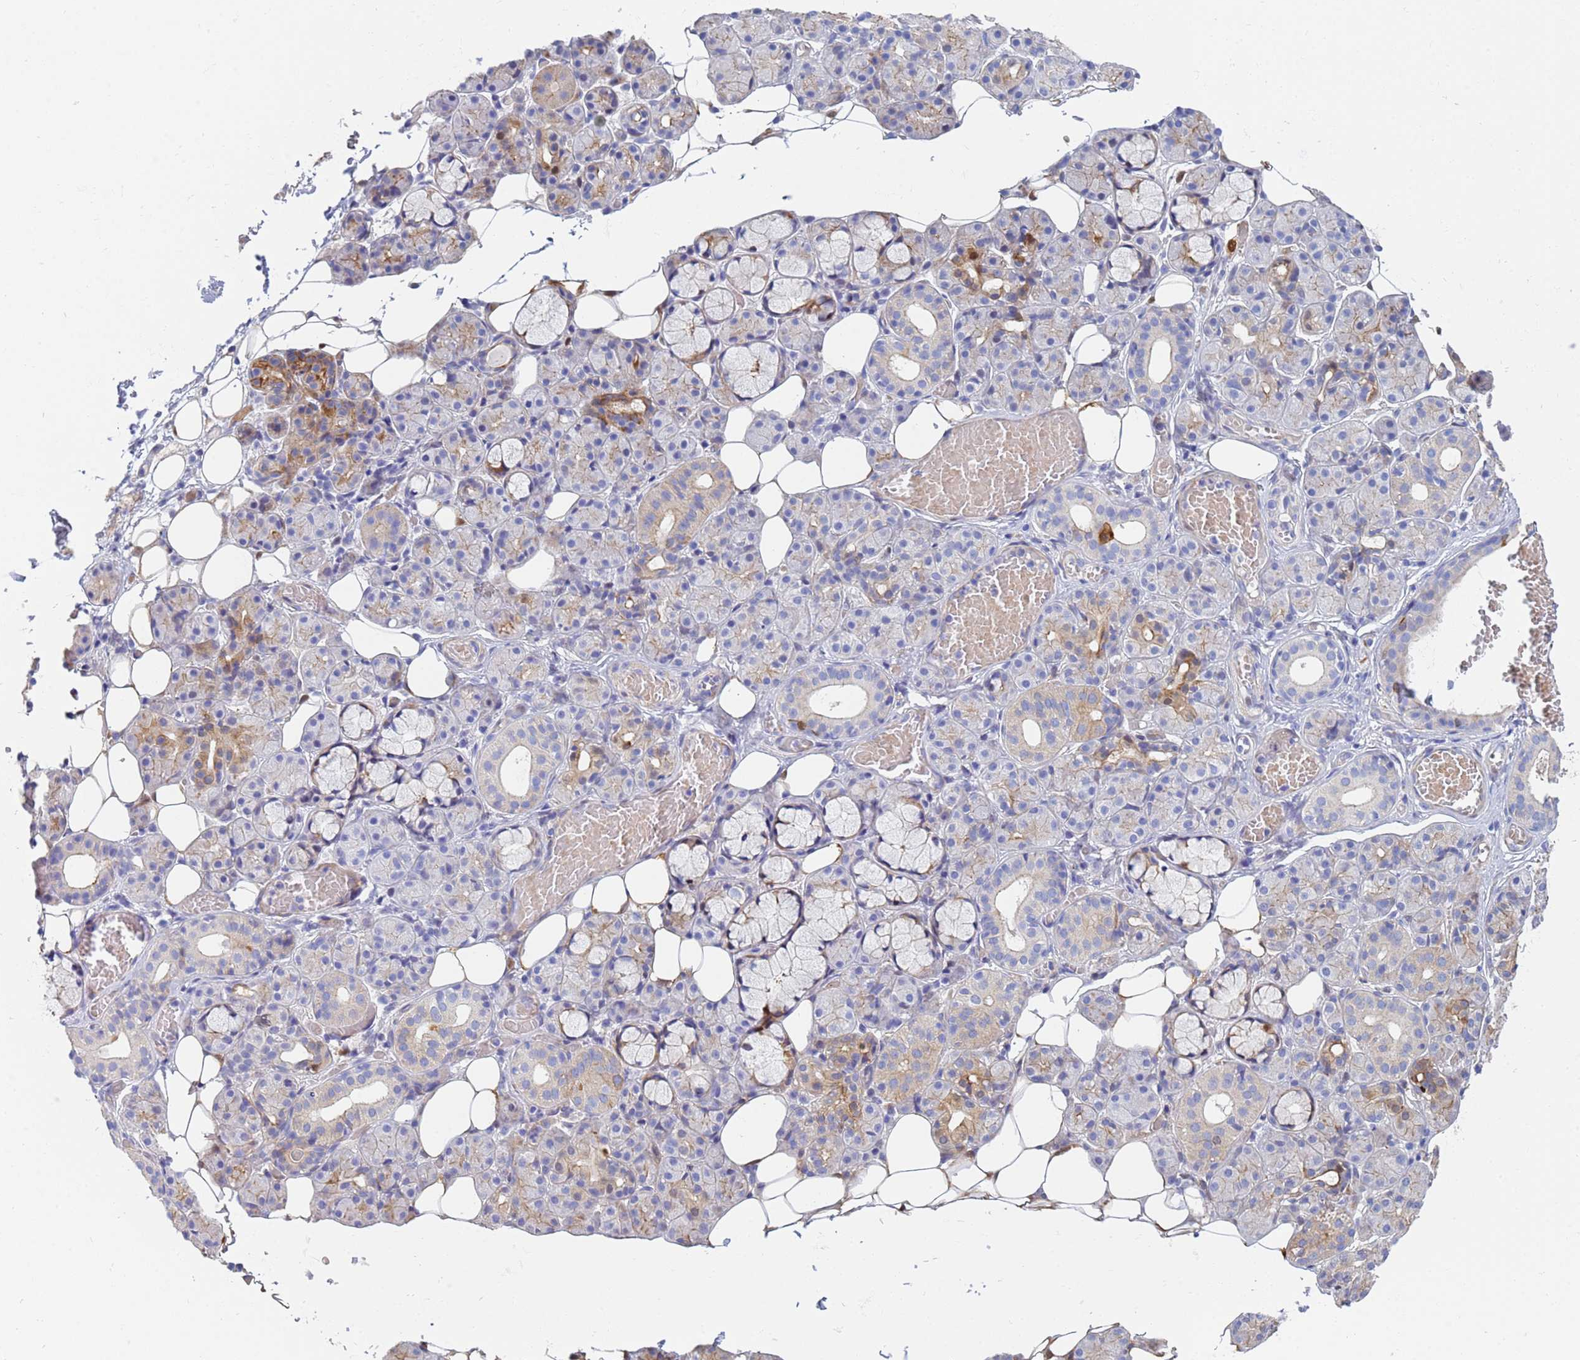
{"staining": {"intensity": "moderate", "quantity": "<25%", "location": "cytoplasmic/membranous"}, "tissue": "salivary gland", "cell_type": "Glandular cells", "image_type": "normal", "snomed": [{"axis": "morphology", "description": "Normal tissue, NOS"}, {"axis": "topography", "description": "Salivary gland"}], "caption": "Immunohistochemistry (IHC) of normal human salivary gland exhibits low levels of moderate cytoplasmic/membranous positivity in about <25% of glandular cells.", "gene": "PPP6R1", "patient": {"sex": "male", "age": 63}}